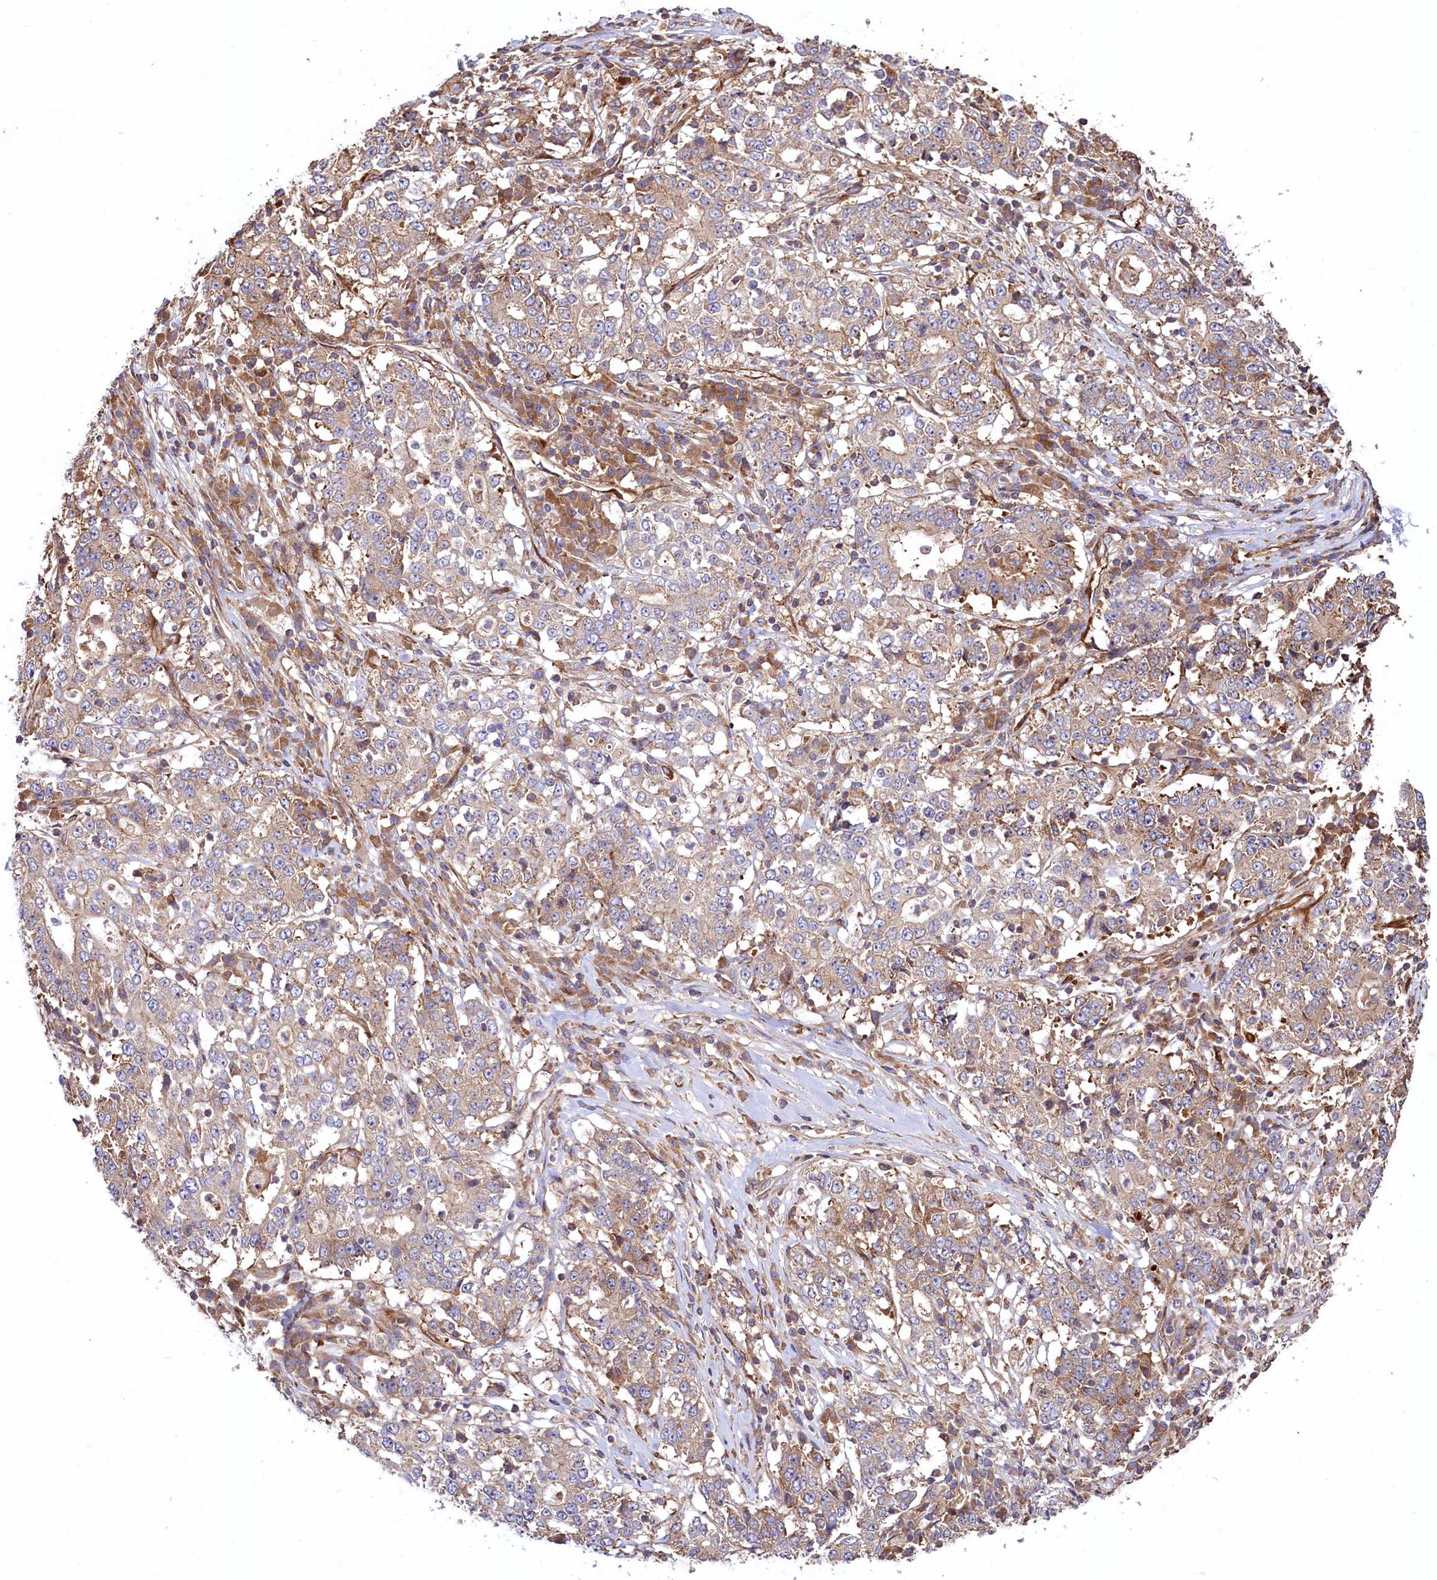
{"staining": {"intensity": "moderate", "quantity": "25%-75%", "location": "cytoplasmic/membranous"}, "tissue": "stomach cancer", "cell_type": "Tumor cells", "image_type": "cancer", "snomed": [{"axis": "morphology", "description": "Adenocarcinoma, NOS"}, {"axis": "topography", "description": "Stomach"}], "caption": "Stomach cancer (adenocarcinoma) stained for a protein (brown) exhibits moderate cytoplasmic/membranous positive positivity in approximately 25%-75% of tumor cells.", "gene": "KLHDC4", "patient": {"sex": "male", "age": 59}}